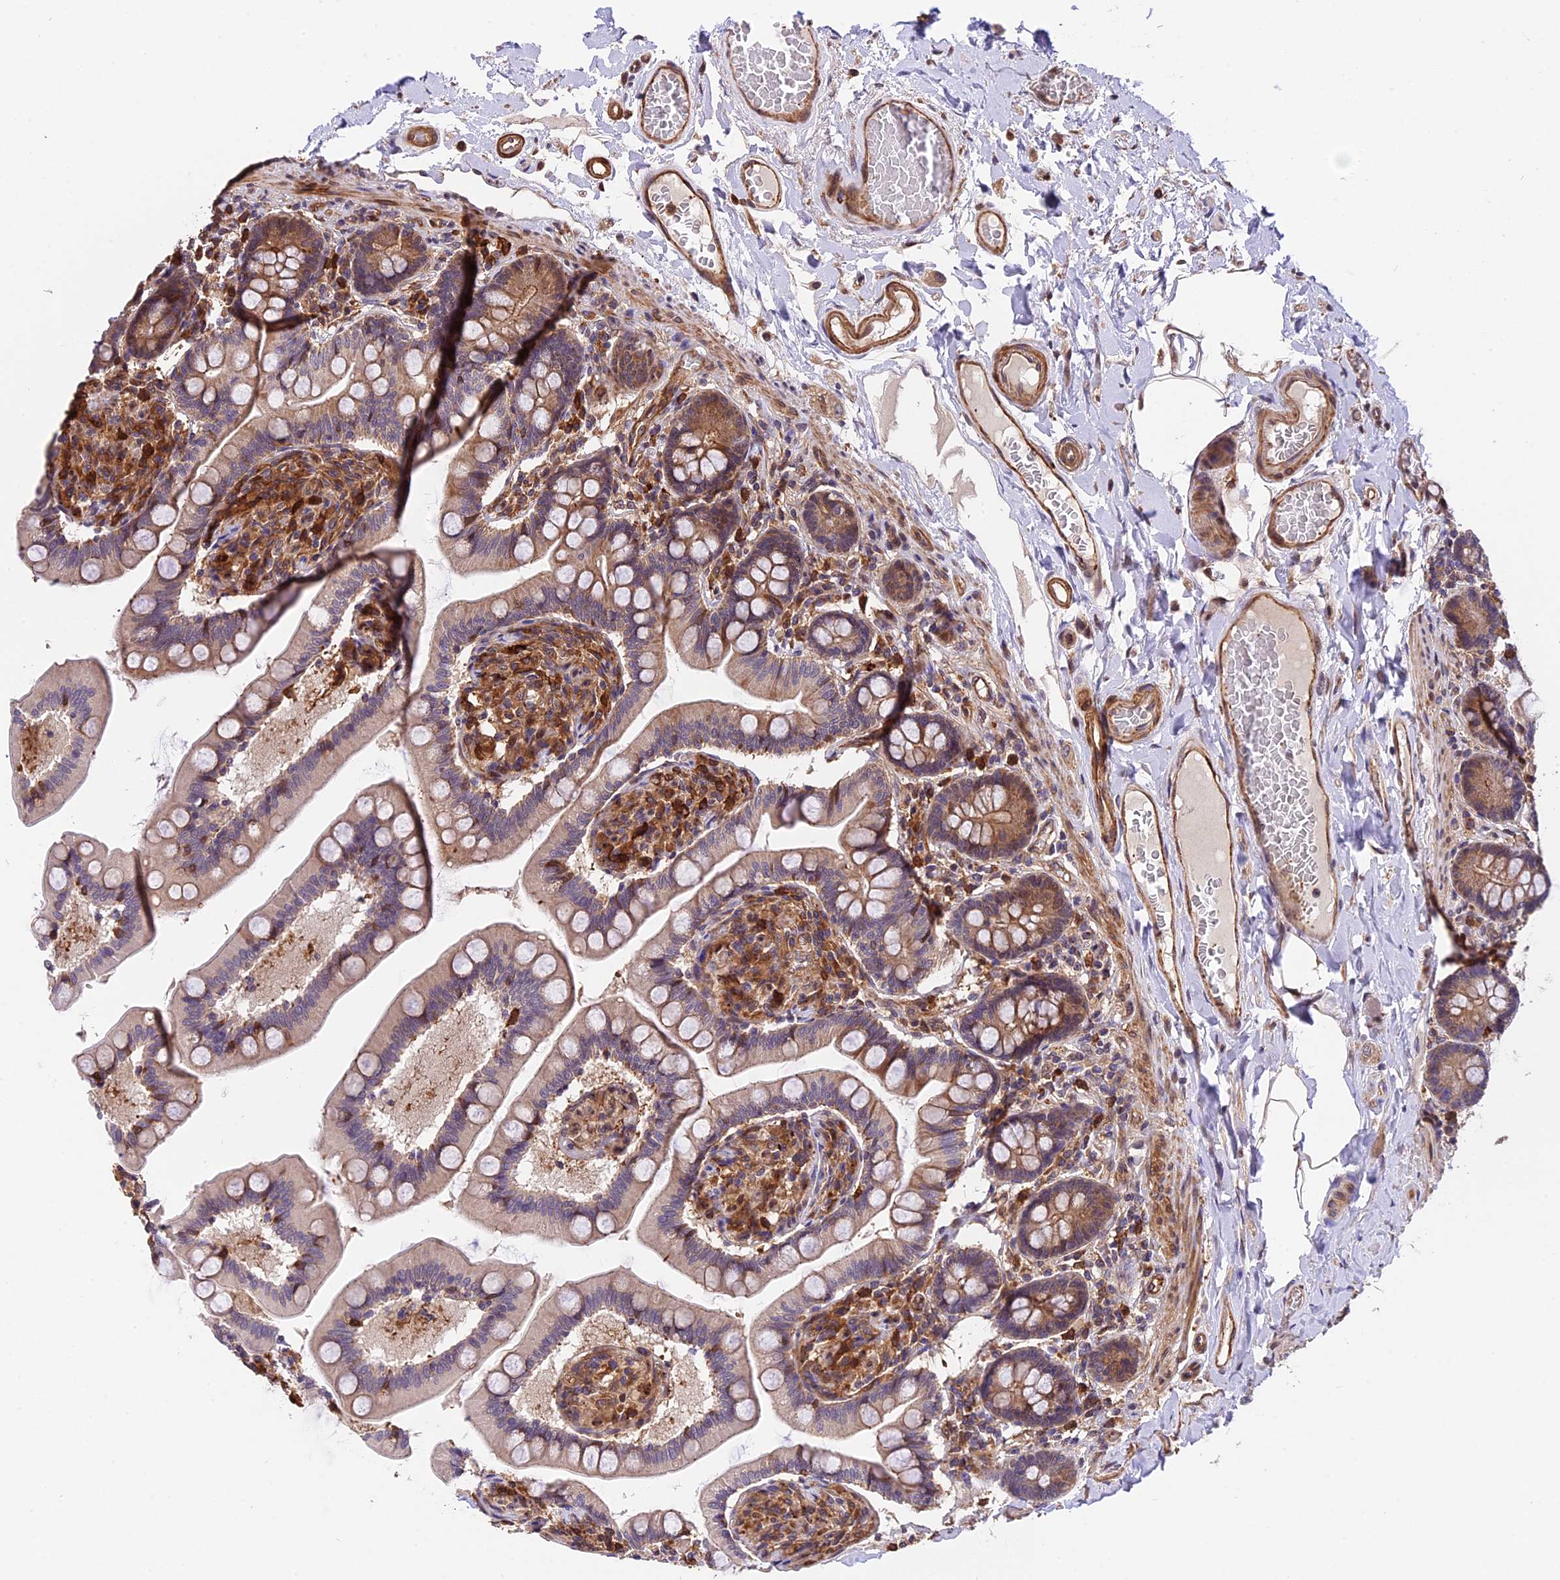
{"staining": {"intensity": "strong", "quantity": "25%-75%", "location": "cytoplasmic/membranous"}, "tissue": "small intestine", "cell_type": "Glandular cells", "image_type": "normal", "snomed": [{"axis": "morphology", "description": "Normal tissue, NOS"}, {"axis": "topography", "description": "Small intestine"}], "caption": "Immunohistochemistry histopathology image of normal small intestine stained for a protein (brown), which reveals high levels of strong cytoplasmic/membranous positivity in approximately 25%-75% of glandular cells.", "gene": "HERPUD1", "patient": {"sex": "female", "age": 64}}